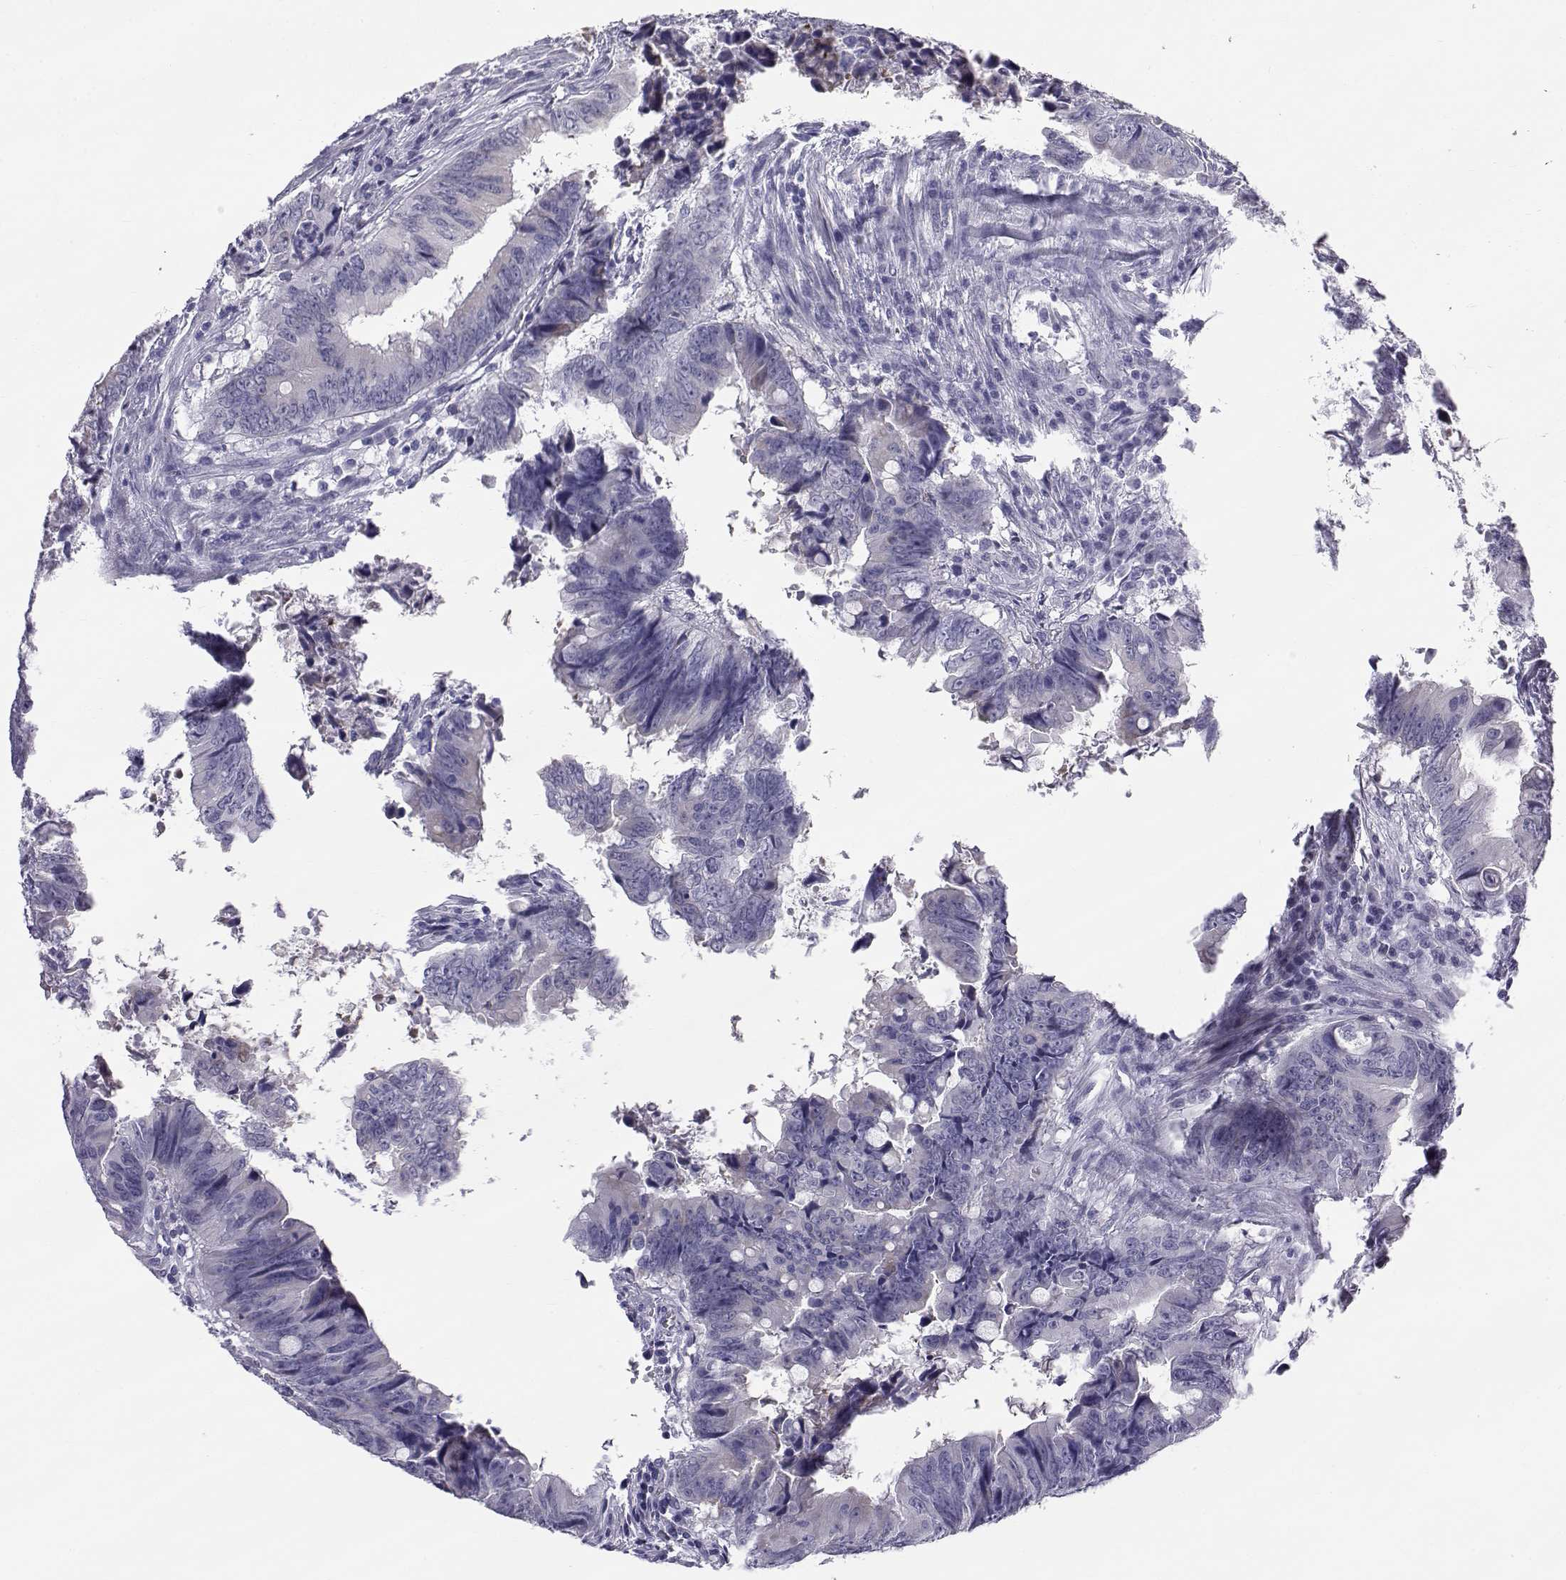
{"staining": {"intensity": "weak", "quantity": "<25%", "location": "cytoplasmic/membranous"}, "tissue": "colorectal cancer", "cell_type": "Tumor cells", "image_type": "cancer", "snomed": [{"axis": "morphology", "description": "Adenocarcinoma, NOS"}, {"axis": "topography", "description": "Colon"}], "caption": "High power microscopy photomicrograph of an IHC micrograph of colorectal cancer, revealing no significant expression in tumor cells.", "gene": "RNASE12", "patient": {"sex": "female", "age": 82}}